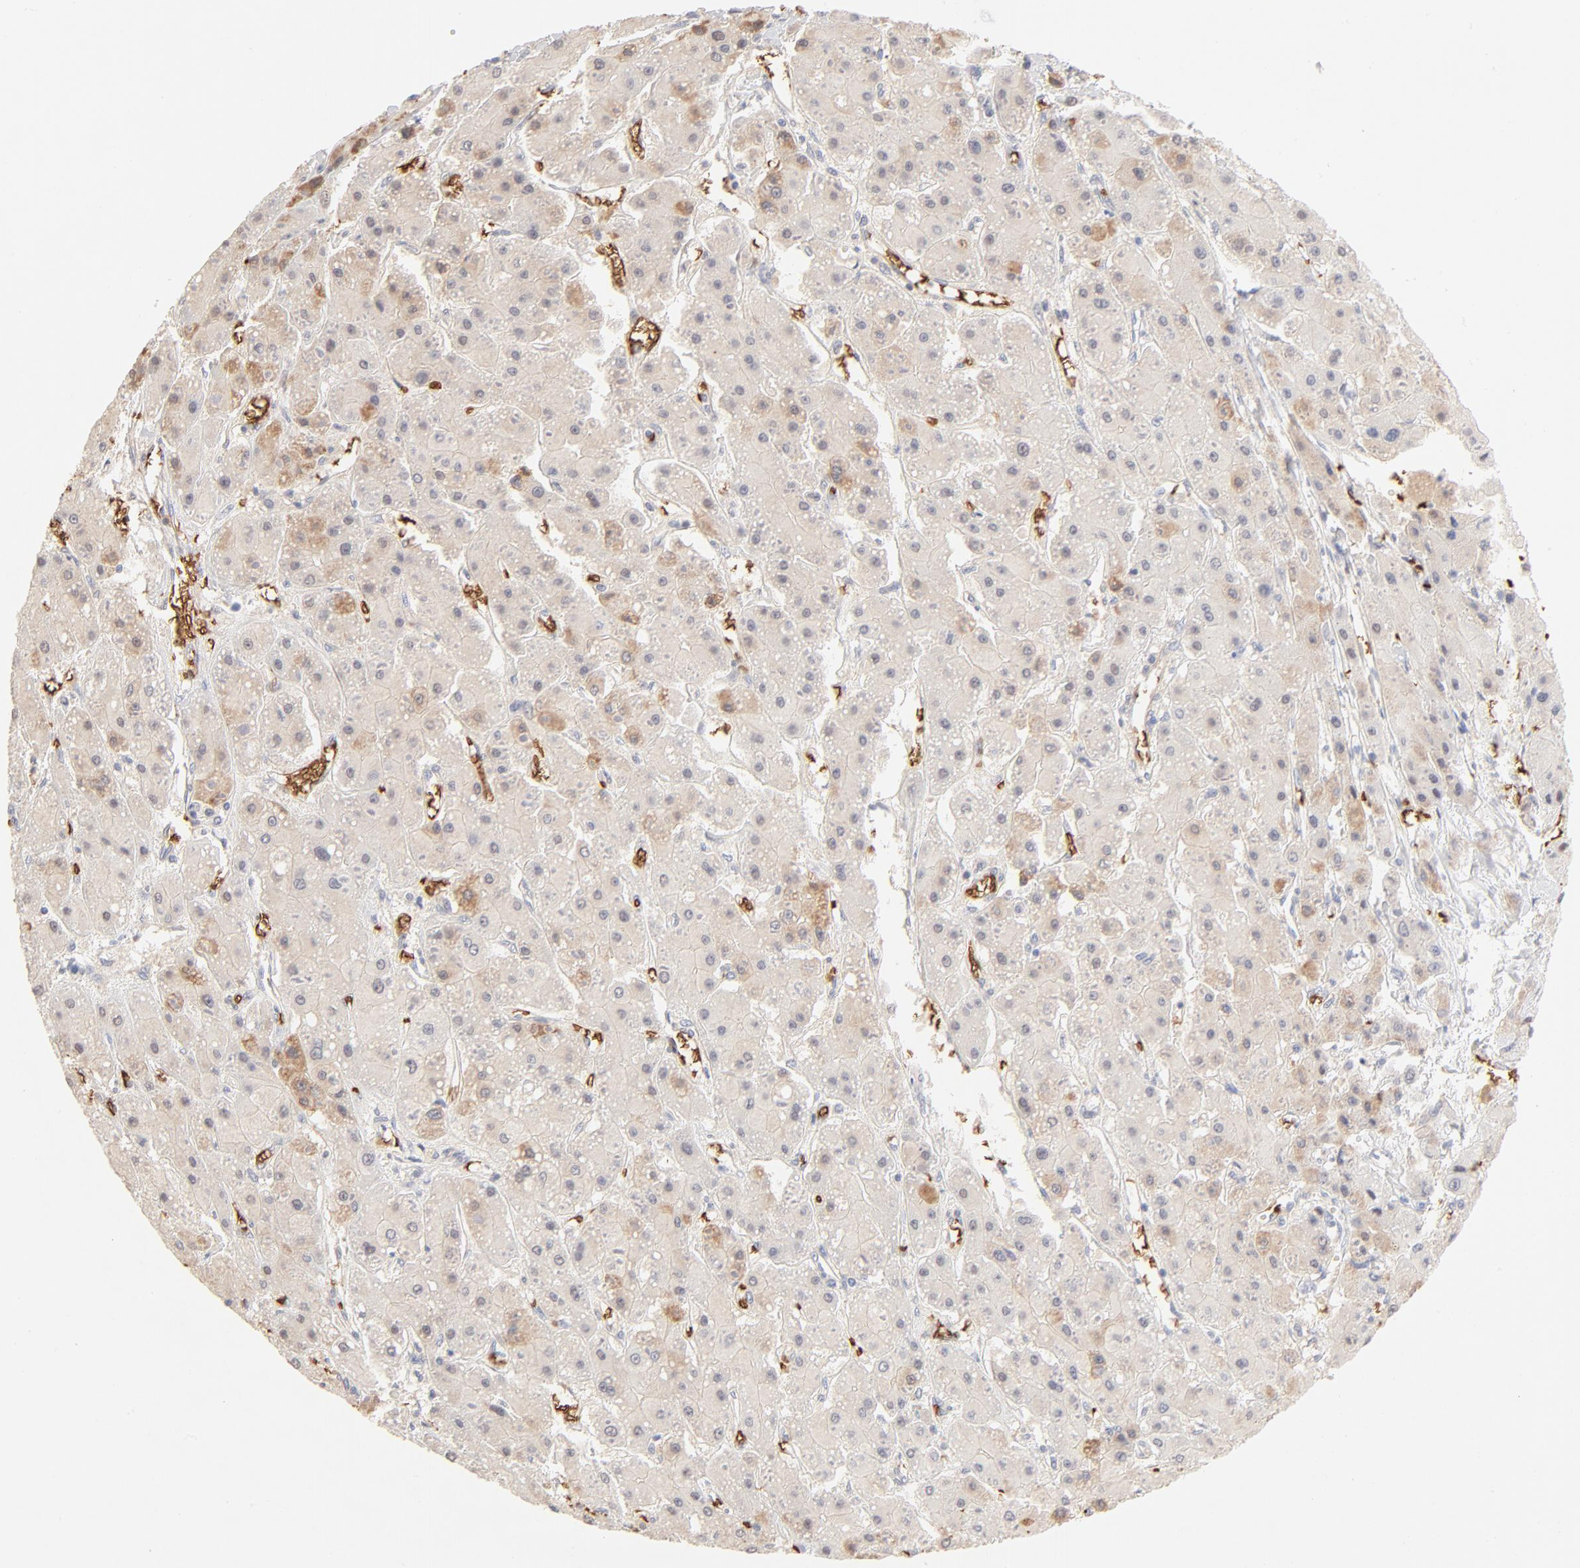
{"staining": {"intensity": "weak", "quantity": ">75%", "location": "cytoplasmic/membranous"}, "tissue": "liver cancer", "cell_type": "Tumor cells", "image_type": "cancer", "snomed": [{"axis": "morphology", "description": "Carcinoma, Hepatocellular, NOS"}, {"axis": "topography", "description": "Liver"}], "caption": "Protein staining reveals weak cytoplasmic/membranous staining in about >75% of tumor cells in hepatocellular carcinoma (liver).", "gene": "SPTB", "patient": {"sex": "female", "age": 52}}